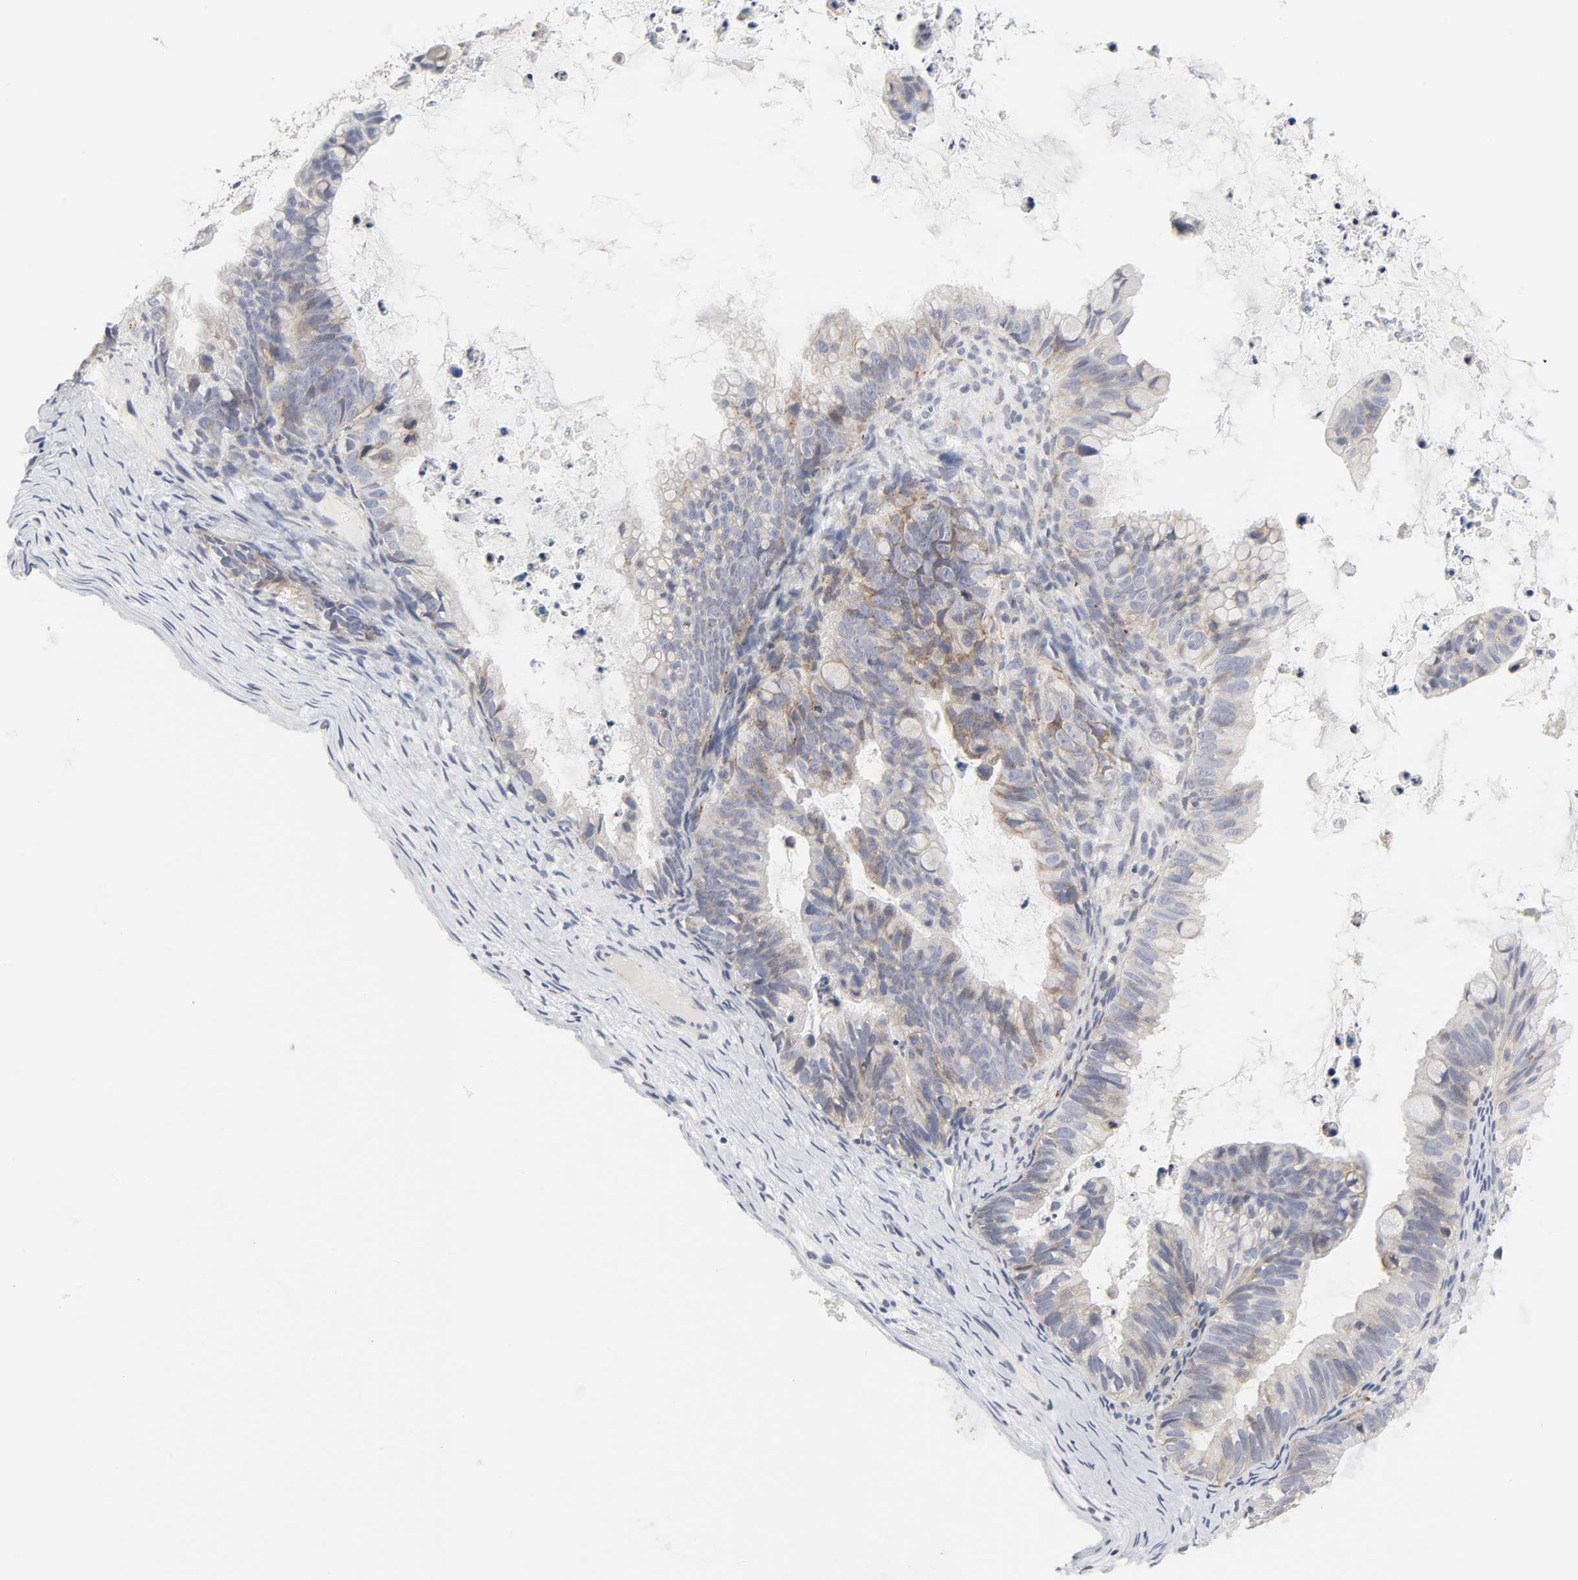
{"staining": {"intensity": "weak", "quantity": "25%-75%", "location": "cytoplasmic/membranous"}, "tissue": "ovarian cancer", "cell_type": "Tumor cells", "image_type": "cancer", "snomed": [{"axis": "morphology", "description": "Cystadenocarcinoma, mucinous, NOS"}, {"axis": "topography", "description": "Ovary"}], "caption": "Ovarian mucinous cystadenocarcinoma stained with a protein marker displays weak staining in tumor cells.", "gene": "LRP6", "patient": {"sex": "female", "age": 36}}